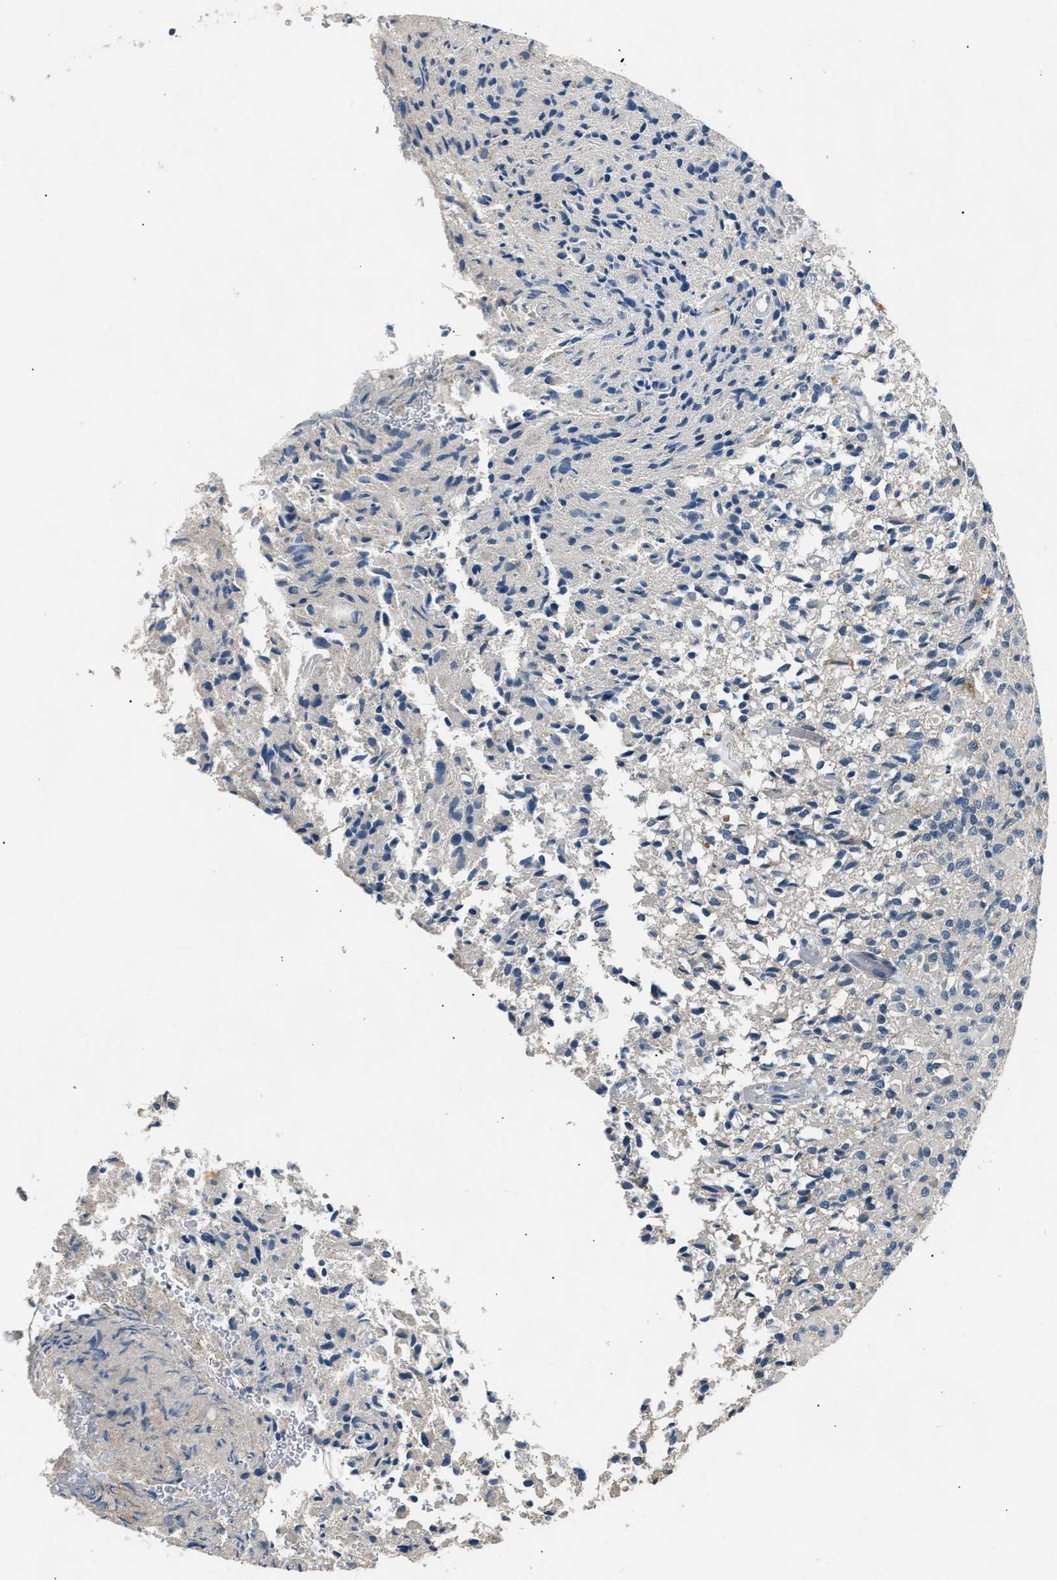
{"staining": {"intensity": "negative", "quantity": "none", "location": "none"}, "tissue": "glioma", "cell_type": "Tumor cells", "image_type": "cancer", "snomed": [{"axis": "morphology", "description": "Glioma, malignant, High grade"}, {"axis": "topography", "description": "Brain"}], "caption": "A photomicrograph of human glioma is negative for staining in tumor cells. The staining was performed using DAB (3,3'-diaminobenzidine) to visualize the protein expression in brown, while the nuclei were stained in blue with hematoxylin (Magnification: 20x).", "gene": "INHA", "patient": {"sex": "male", "age": 71}}